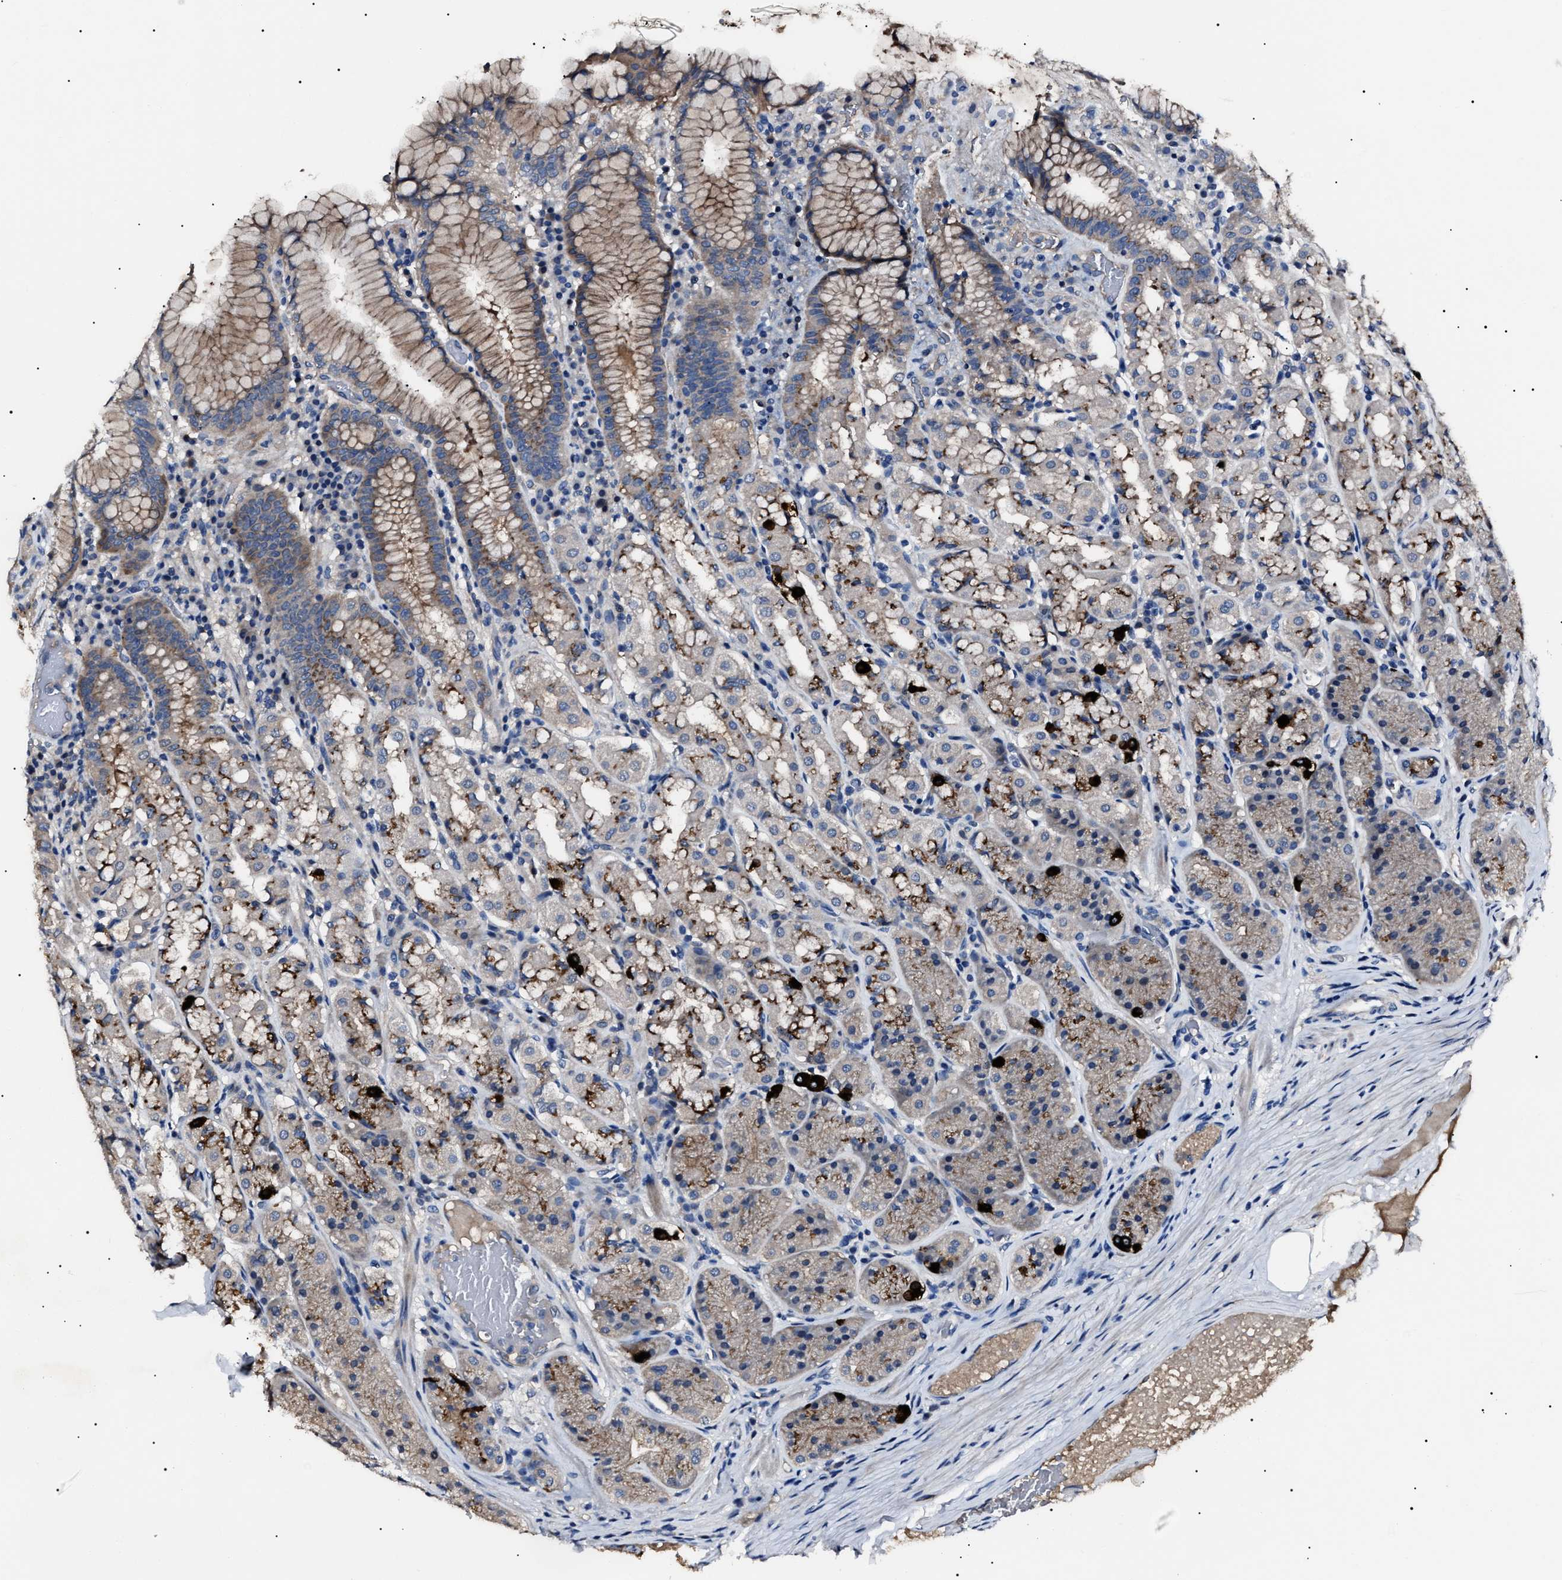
{"staining": {"intensity": "strong", "quantity": "<25%", "location": "cytoplasmic/membranous"}, "tissue": "stomach", "cell_type": "Glandular cells", "image_type": "normal", "snomed": [{"axis": "morphology", "description": "Normal tissue, NOS"}, {"axis": "topography", "description": "Stomach"}, {"axis": "topography", "description": "Stomach, lower"}], "caption": "Immunohistochemical staining of unremarkable human stomach demonstrates strong cytoplasmic/membranous protein positivity in approximately <25% of glandular cells.", "gene": "IFT81", "patient": {"sex": "female", "age": 56}}